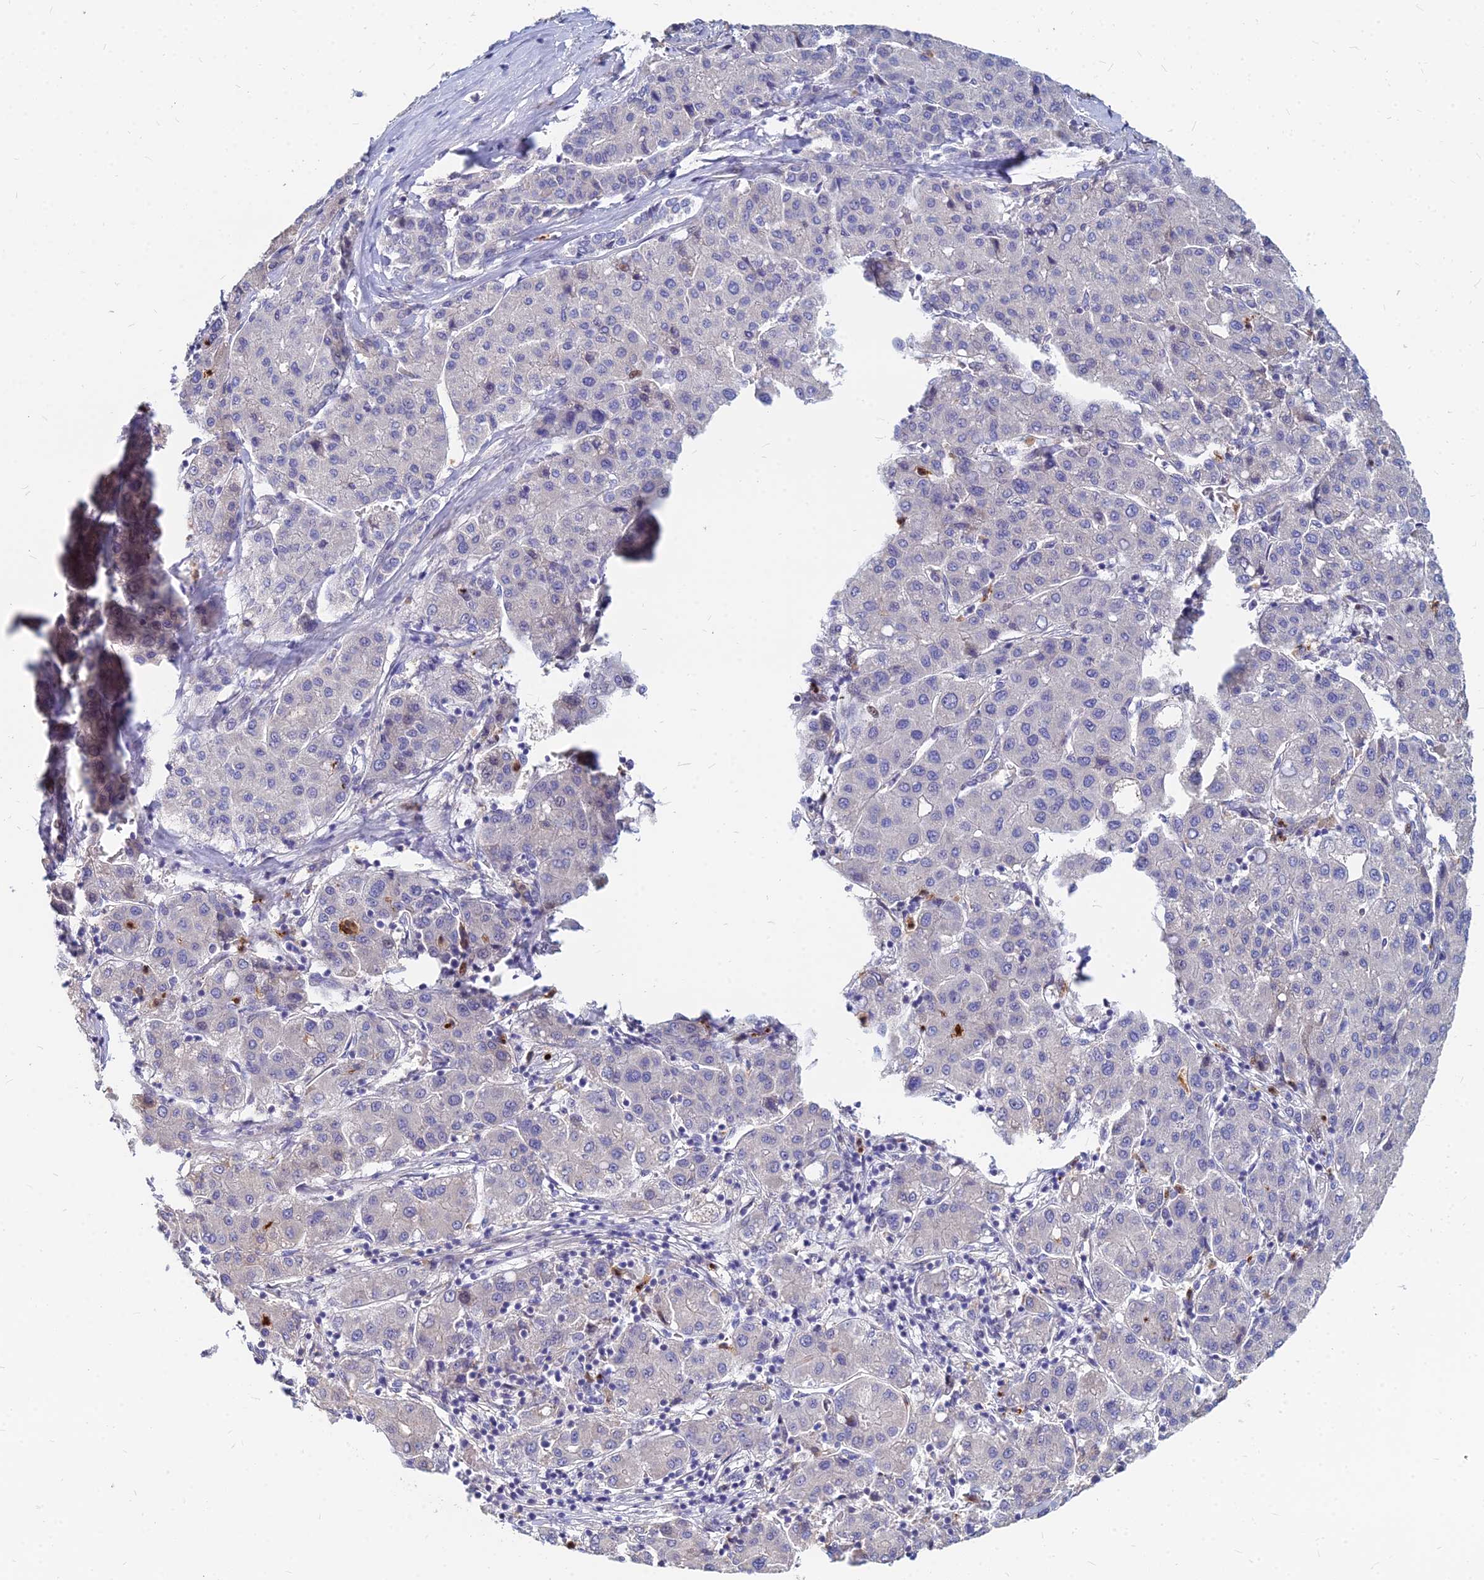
{"staining": {"intensity": "negative", "quantity": "none", "location": "none"}, "tissue": "liver cancer", "cell_type": "Tumor cells", "image_type": "cancer", "snomed": [{"axis": "morphology", "description": "Carcinoma, Hepatocellular, NOS"}, {"axis": "topography", "description": "Liver"}], "caption": "IHC photomicrograph of liver hepatocellular carcinoma stained for a protein (brown), which exhibits no staining in tumor cells.", "gene": "GOLGA6D", "patient": {"sex": "male", "age": 65}}